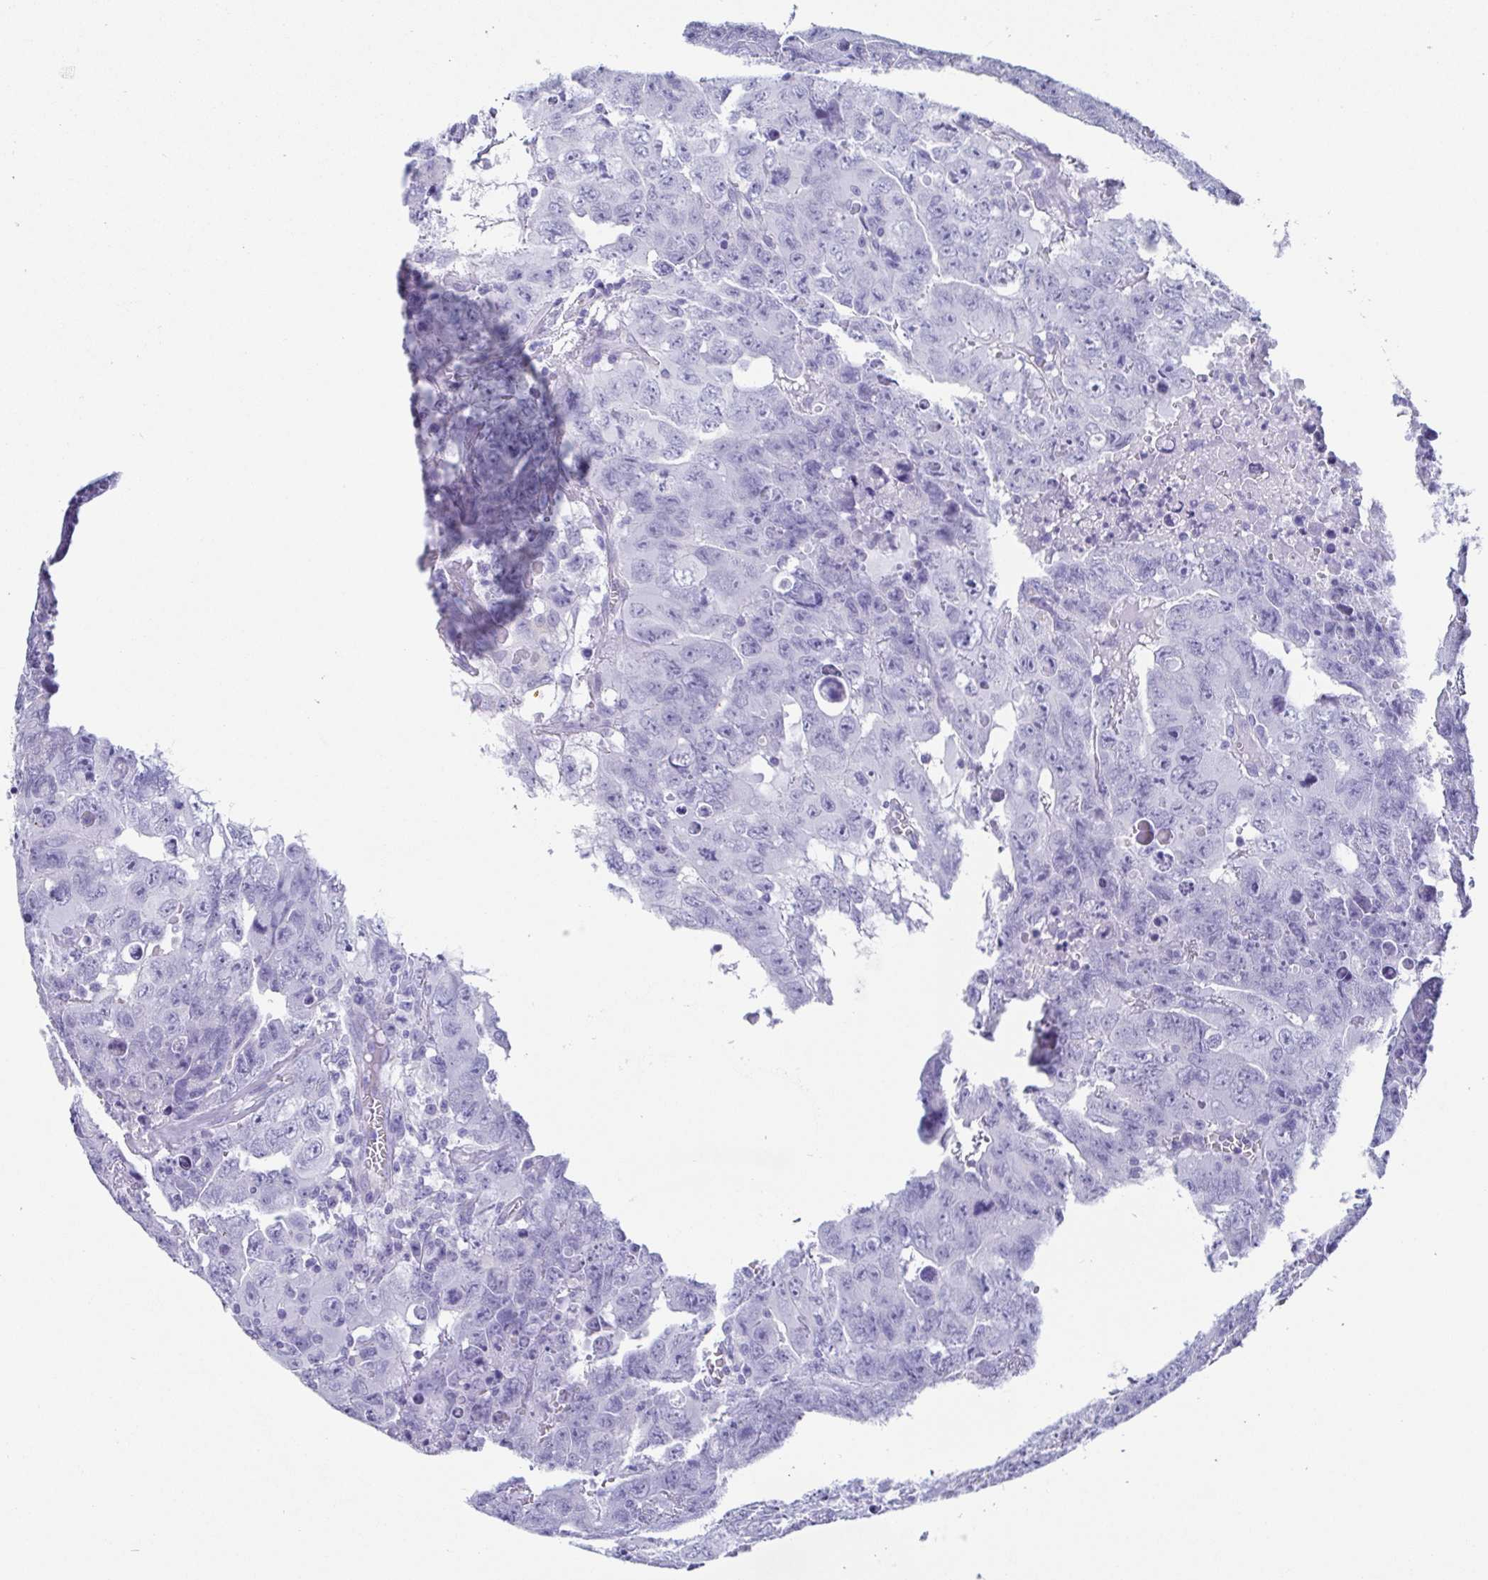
{"staining": {"intensity": "negative", "quantity": "none", "location": "none"}, "tissue": "testis cancer", "cell_type": "Tumor cells", "image_type": "cancer", "snomed": [{"axis": "morphology", "description": "Carcinoma, Embryonal, NOS"}, {"axis": "topography", "description": "Testis"}], "caption": "Testis cancer stained for a protein using immunohistochemistry (IHC) exhibits no staining tumor cells.", "gene": "SCGN", "patient": {"sex": "male", "age": 24}}